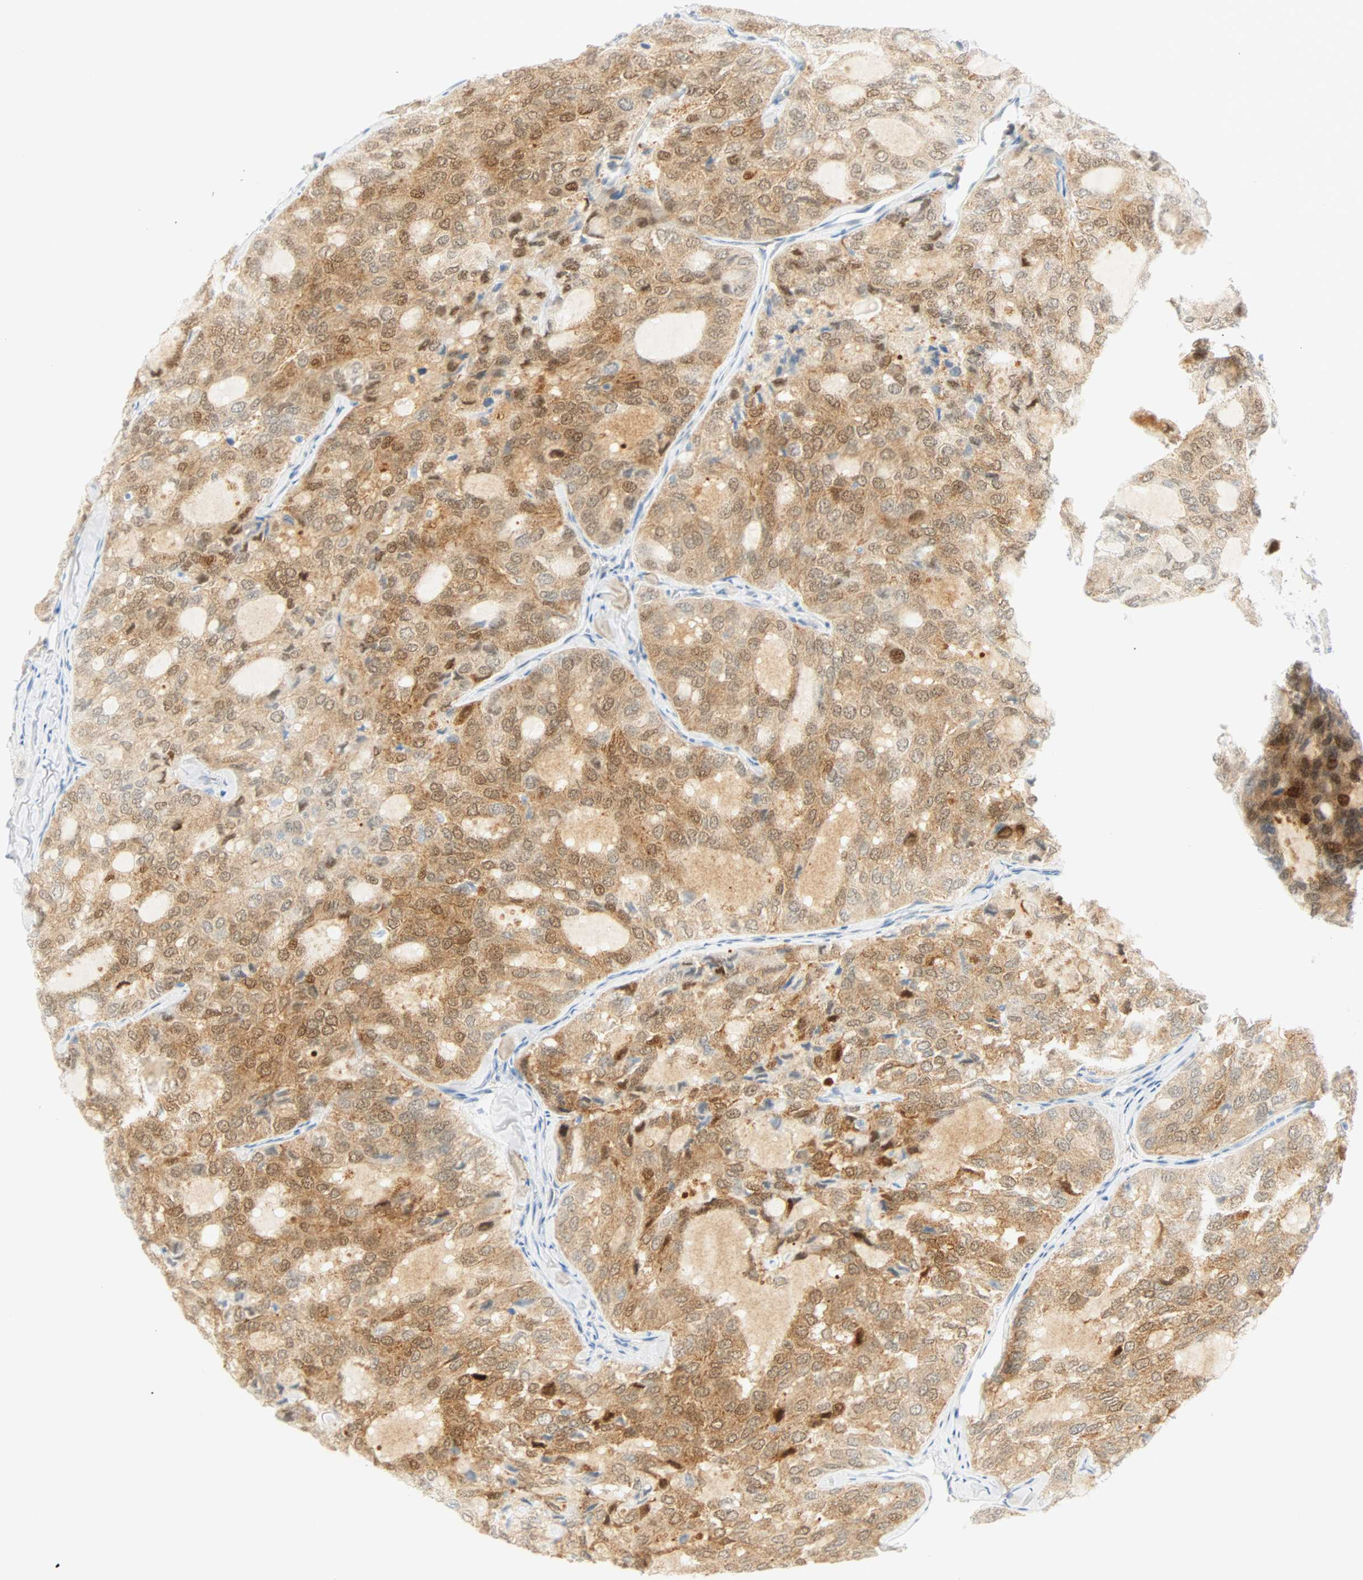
{"staining": {"intensity": "moderate", "quantity": ">75%", "location": "cytoplasmic/membranous,nuclear"}, "tissue": "thyroid cancer", "cell_type": "Tumor cells", "image_type": "cancer", "snomed": [{"axis": "morphology", "description": "Follicular adenoma carcinoma, NOS"}, {"axis": "topography", "description": "Thyroid gland"}], "caption": "Follicular adenoma carcinoma (thyroid) was stained to show a protein in brown. There is medium levels of moderate cytoplasmic/membranous and nuclear staining in about >75% of tumor cells.", "gene": "SELENBP1", "patient": {"sex": "male", "age": 75}}